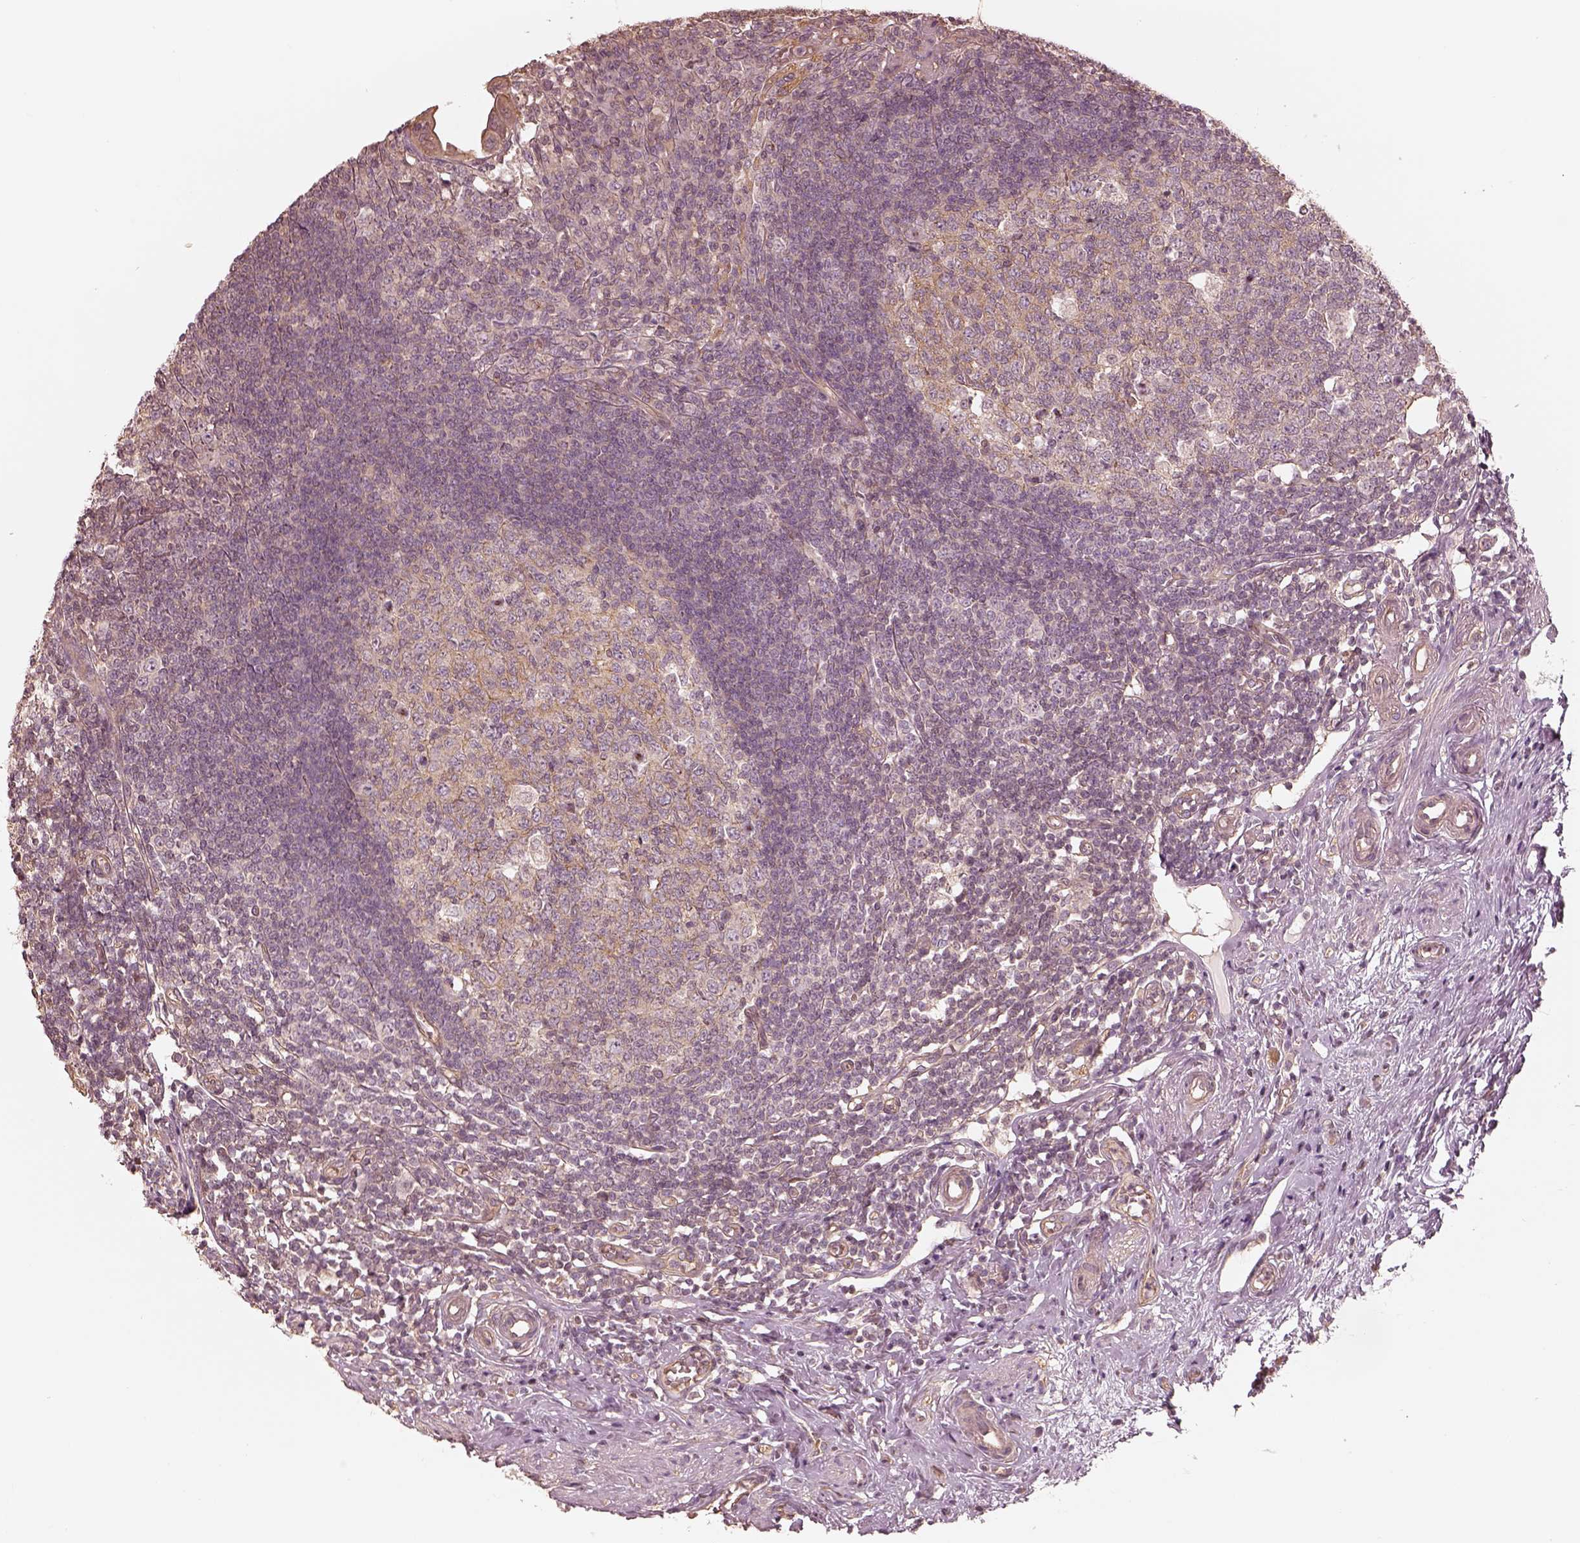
{"staining": {"intensity": "moderate", "quantity": ">75%", "location": "cytoplasmic/membranous"}, "tissue": "appendix", "cell_type": "Glandular cells", "image_type": "normal", "snomed": [{"axis": "morphology", "description": "Normal tissue, NOS"}, {"axis": "morphology", "description": "Carcinoma, endometroid"}, {"axis": "topography", "description": "Appendix"}, {"axis": "topography", "description": "Colon"}], "caption": "Immunohistochemistry (IHC) histopathology image of normal appendix: human appendix stained using immunohistochemistry (IHC) displays medium levels of moderate protein expression localized specifically in the cytoplasmic/membranous of glandular cells, appearing as a cytoplasmic/membranous brown color.", "gene": "KIF5C", "patient": {"sex": "female", "age": 60}}